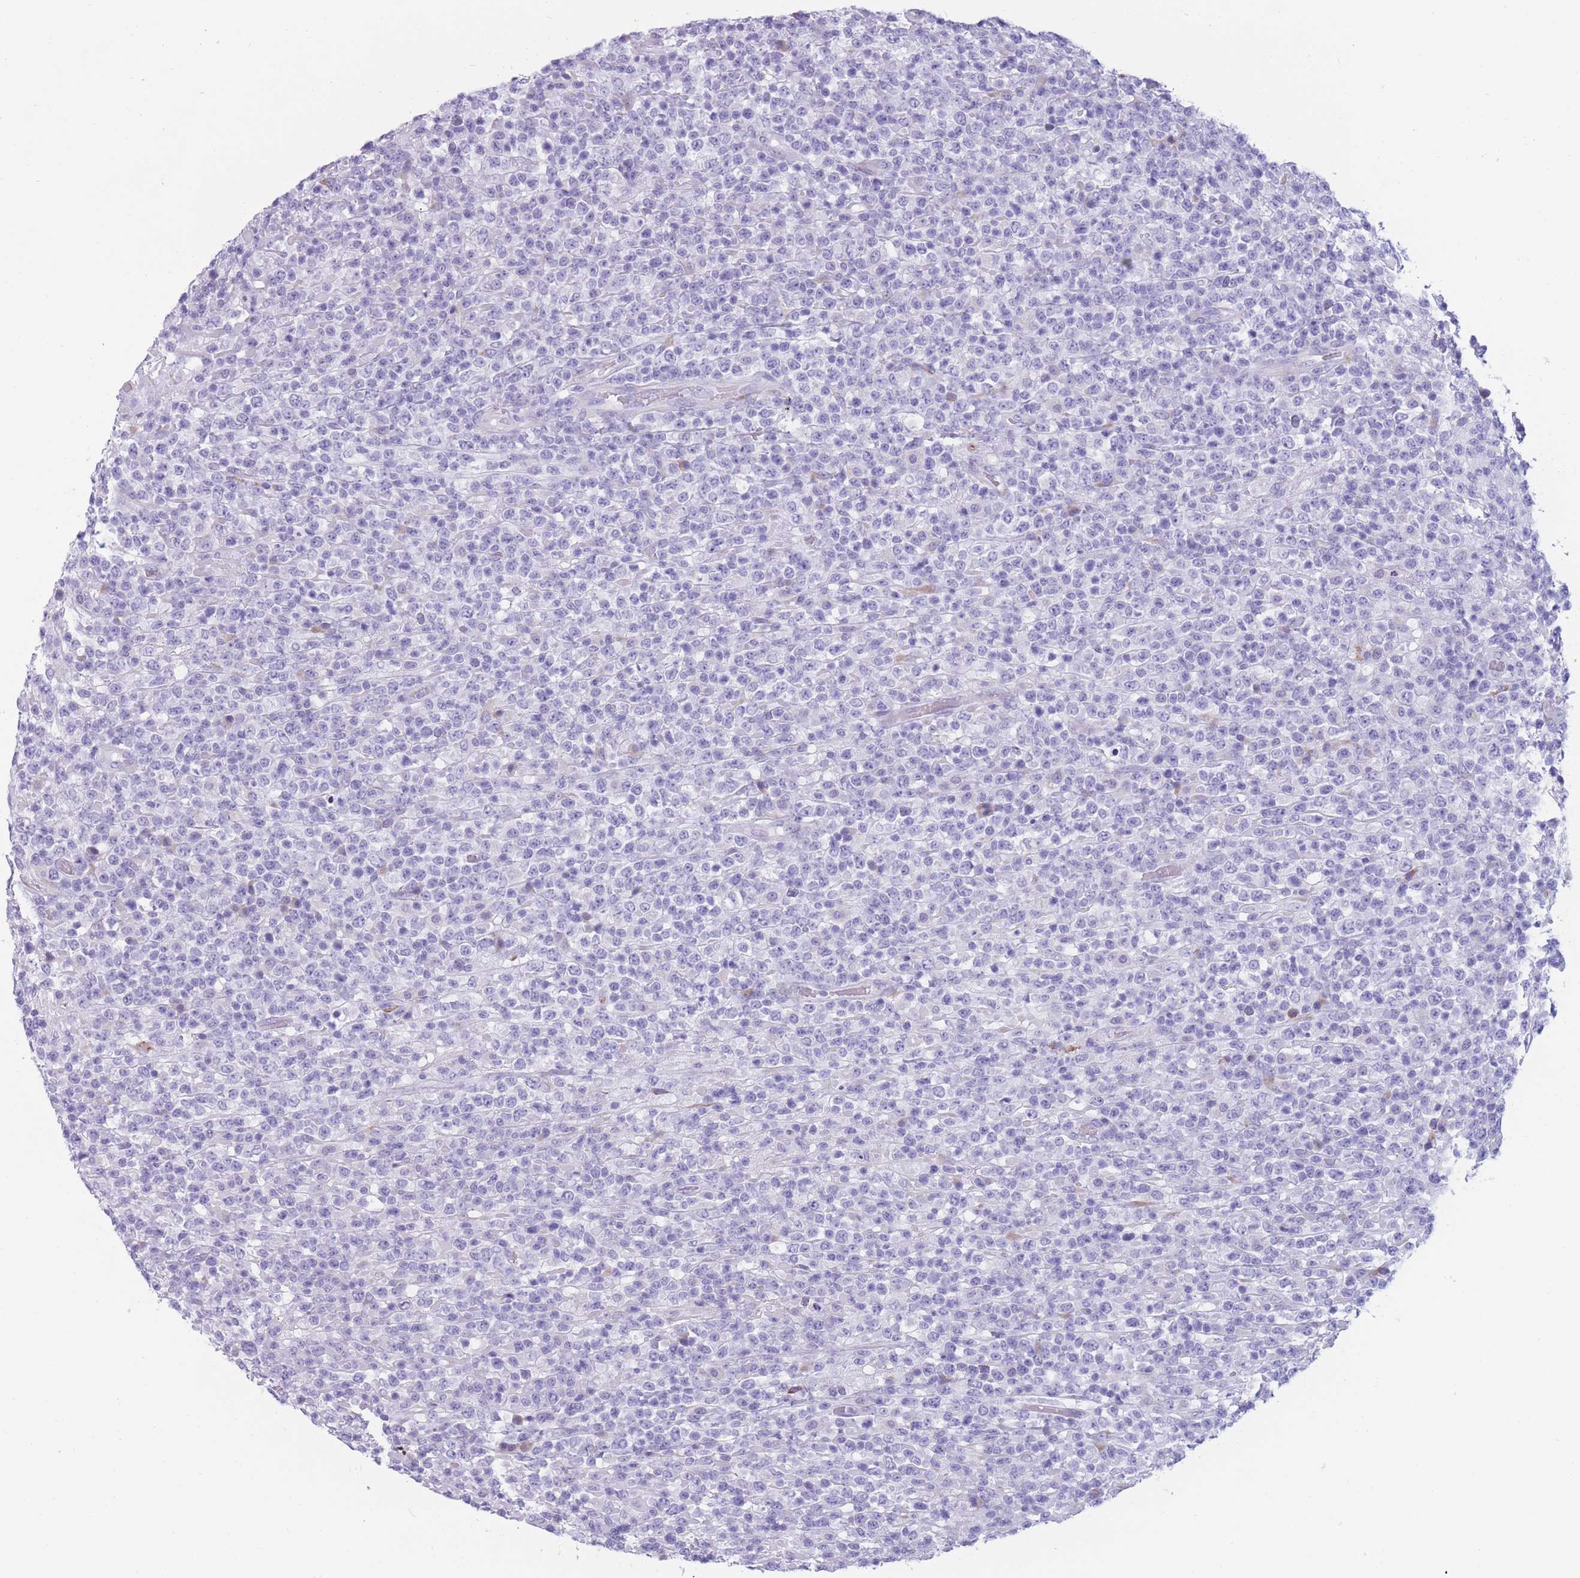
{"staining": {"intensity": "negative", "quantity": "none", "location": "none"}, "tissue": "lymphoma", "cell_type": "Tumor cells", "image_type": "cancer", "snomed": [{"axis": "morphology", "description": "Malignant lymphoma, non-Hodgkin's type, High grade"}, {"axis": "topography", "description": "Colon"}], "caption": "This micrograph is of high-grade malignant lymphoma, non-Hodgkin's type stained with immunohistochemistry (IHC) to label a protein in brown with the nuclei are counter-stained blue. There is no positivity in tumor cells. (DAB immunohistochemistry (IHC) visualized using brightfield microscopy, high magnification).", "gene": "COL27A1", "patient": {"sex": "female", "age": 53}}